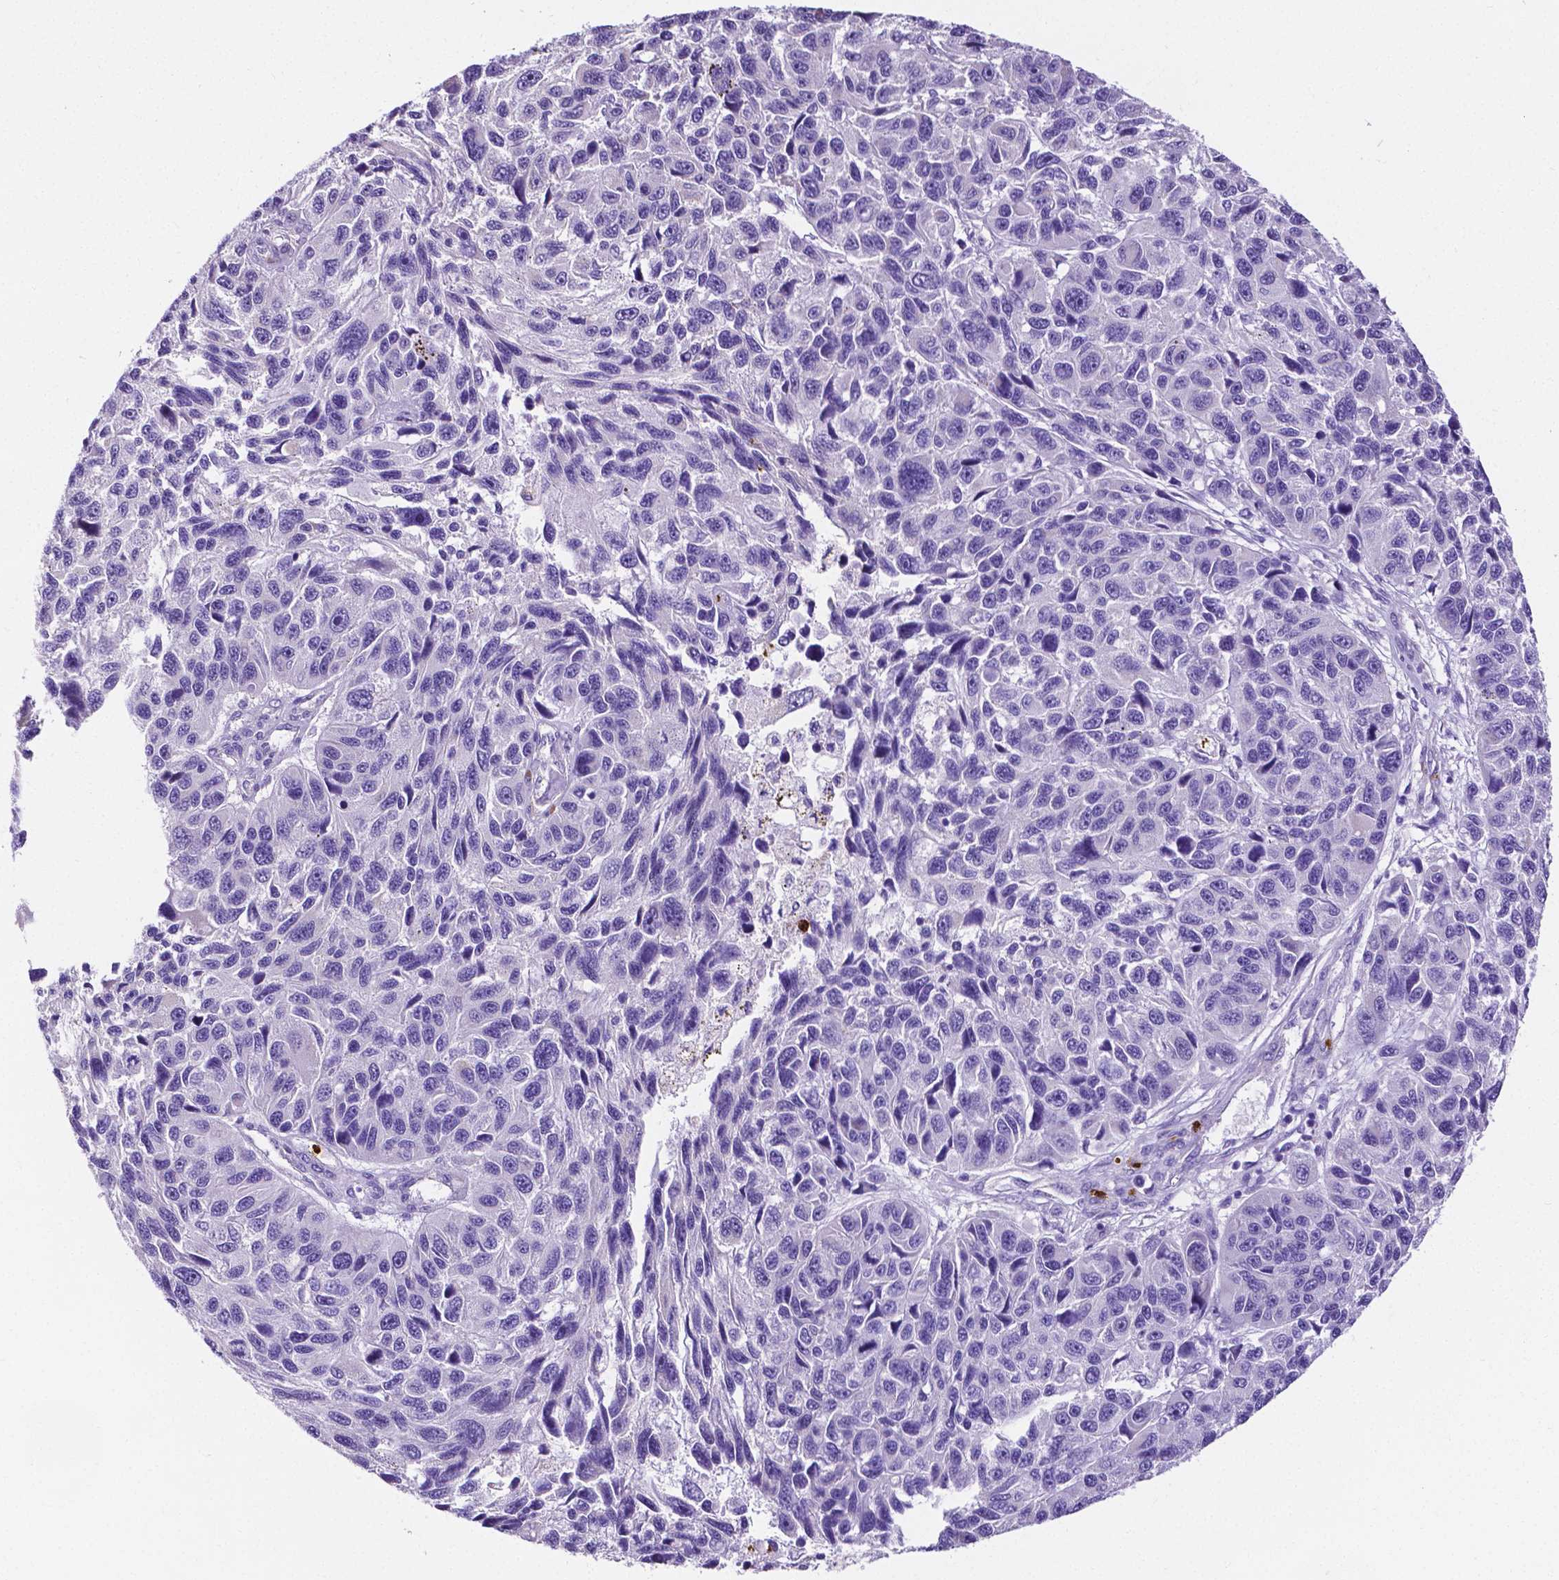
{"staining": {"intensity": "negative", "quantity": "none", "location": "none"}, "tissue": "melanoma", "cell_type": "Tumor cells", "image_type": "cancer", "snomed": [{"axis": "morphology", "description": "Malignant melanoma, NOS"}, {"axis": "topography", "description": "Skin"}], "caption": "Protein analysis of malignant melanoma exhibits no significant positivity in tumor cells.", "gene": "MMP9", "patient": {"sex": "male", "age": 53}}